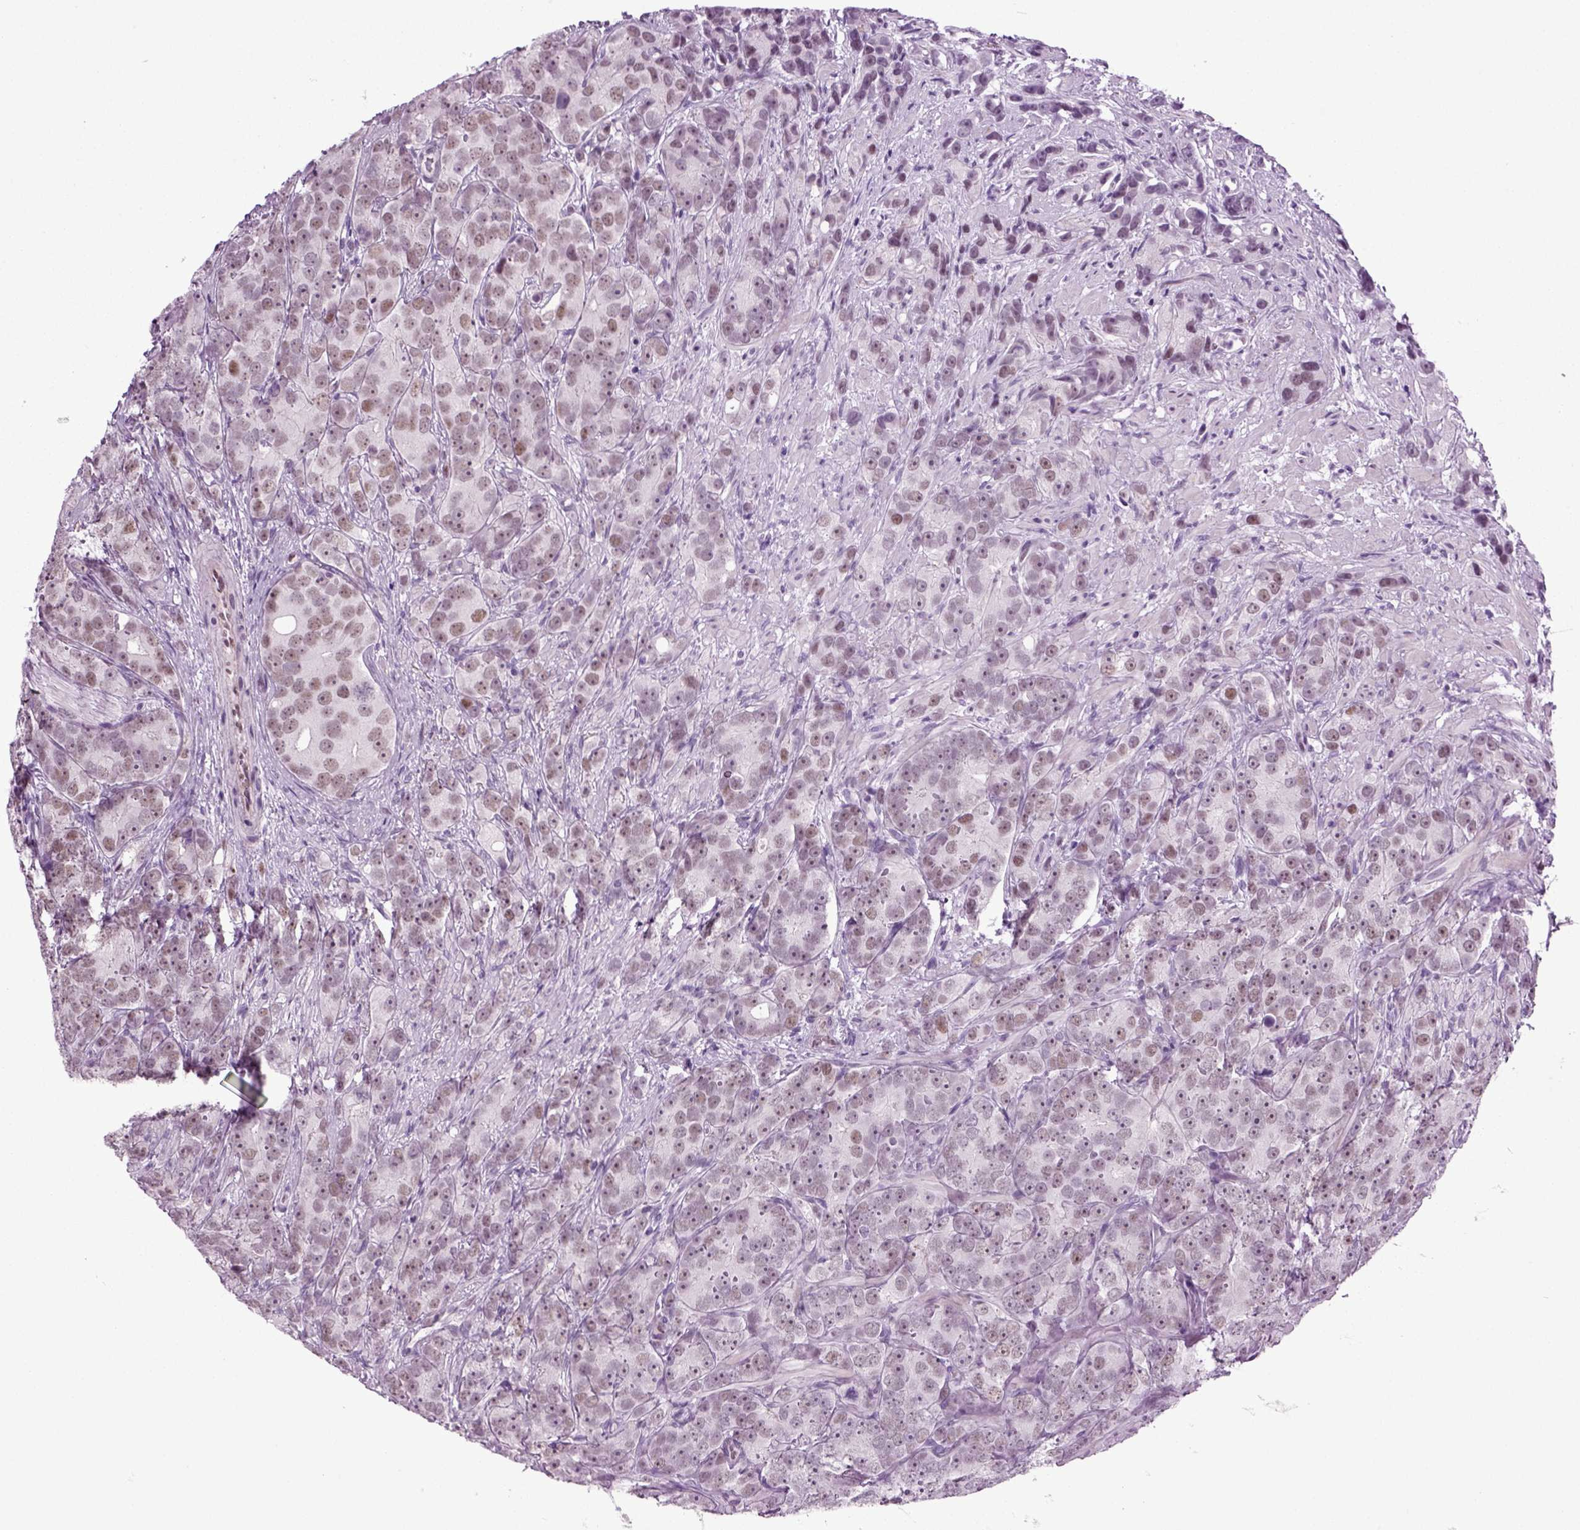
{"staining": {"intensity": "weak", "quantity": "<25%", "location": "nuclear"}, "tissue": "prostate cancer", "cell_type": "Tumor cells", "image_type": "cancer", "snomed": [{"axis": "morphology", "description": "Adenocarcinoma, High grade"}, {"axis": "topography", "description": "Prostate"}], "caption": "Tumor cells show no significant protein staining in prostate cancer (high-grade adenocarcinoma).", "gene": "RFX3", "patient": {"sex": "male", "age": 90}}